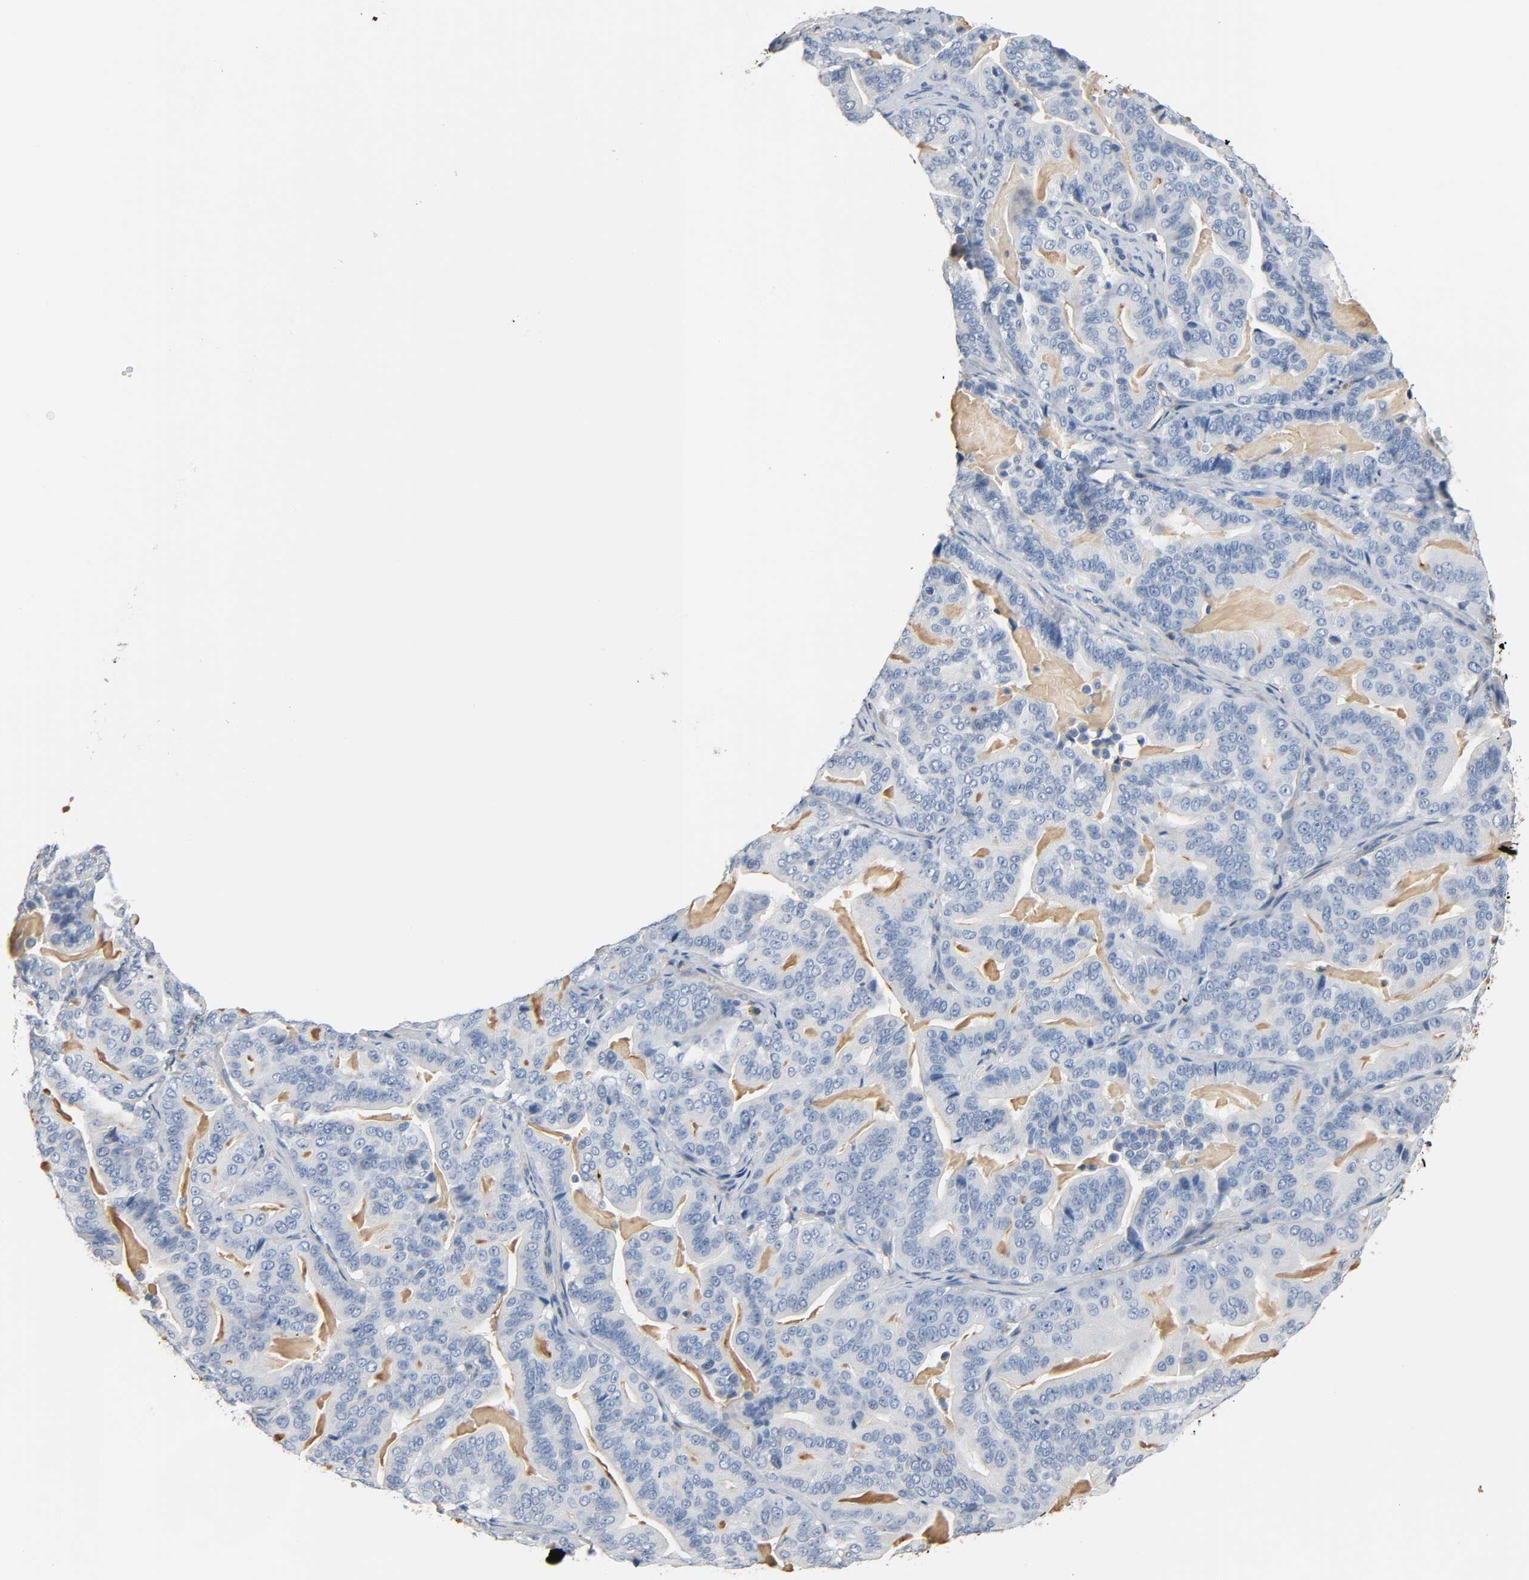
{"staining": {"intensity": "negative", "quantity": "none", "location": "none"}, "tissue": "pancreatic cancer", "cell_type": "Tumor cells", "image_type": "cancer", "snomed": [{"axis": "morphology", "description": "Adenocarcinoma, NOS"}, {"axis": "topography", "description": "Pancreas"}], "caption": "Micrograph shows no significant protein positivity in tumor cells of pancreatic cancer (adenocarcinoma).", "gene": "ANPEP", "patient": {"sex": "male", "age": 63}}